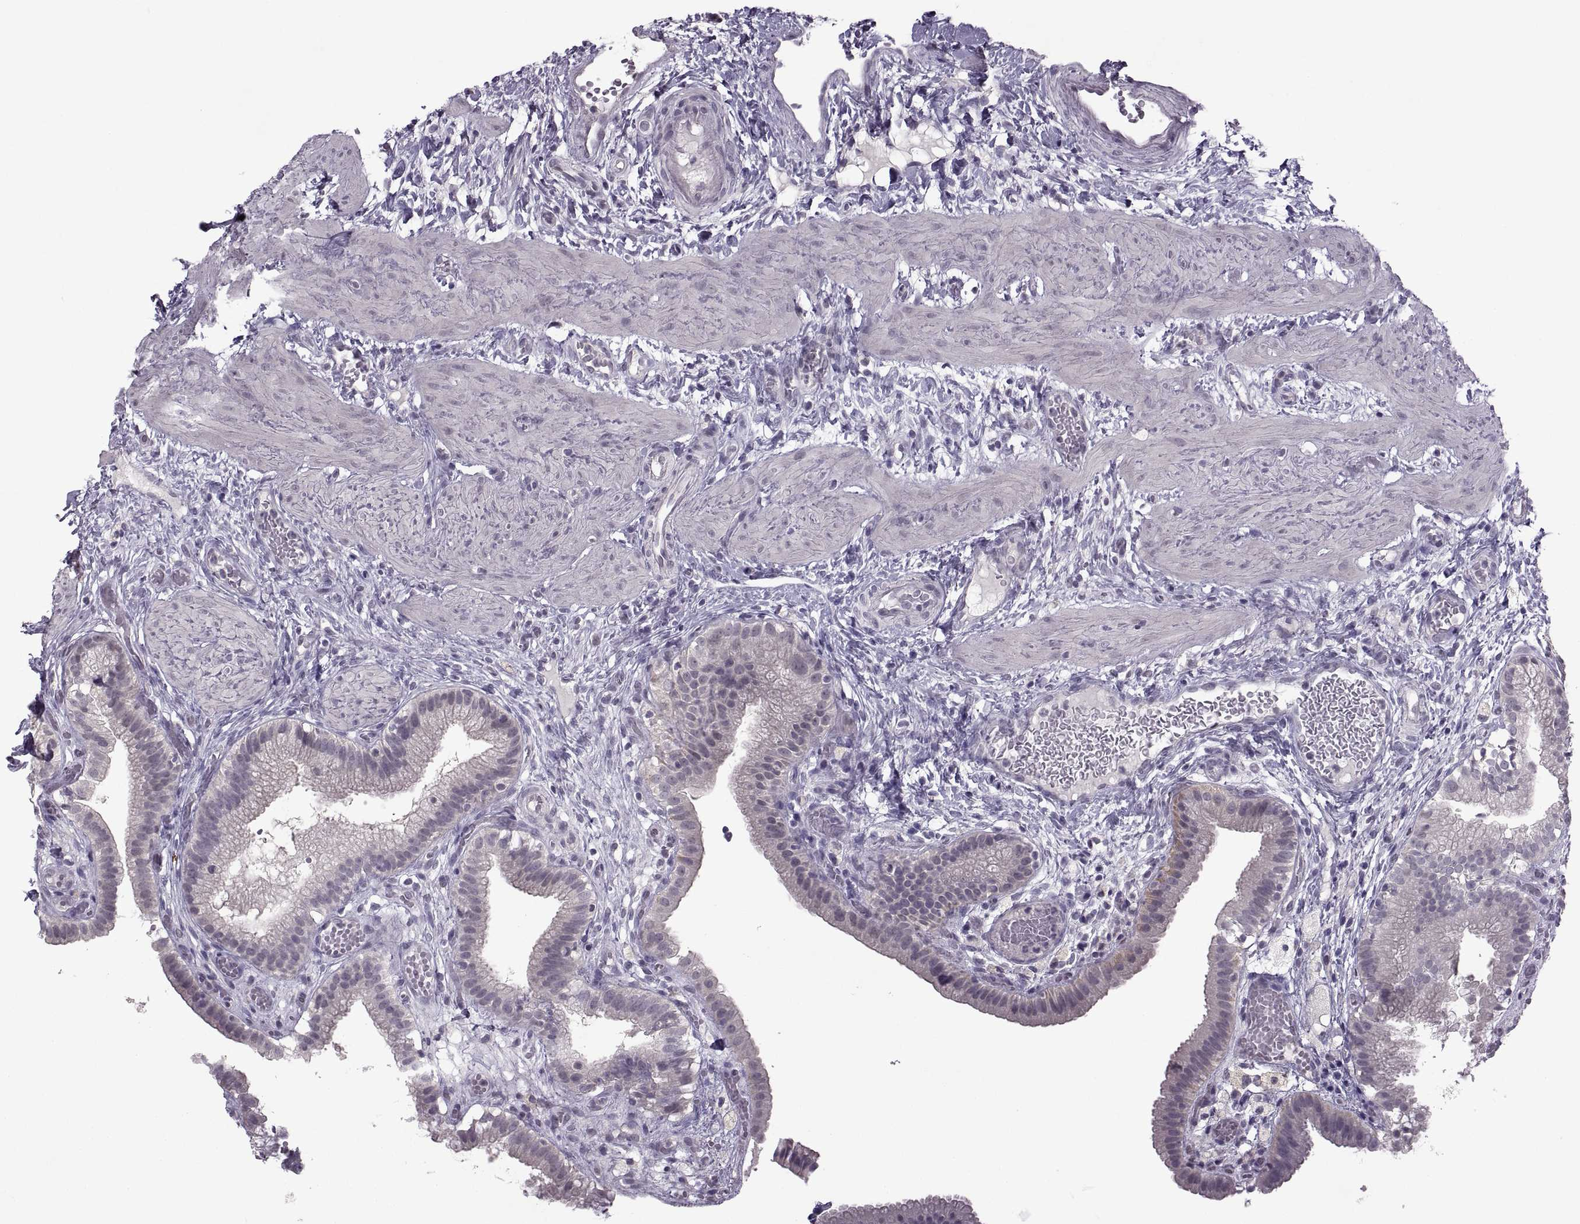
{"staining": {"intensity": "negative", "quantity": "none", "location": "none"}, "tissue": "gallbladder", "cell_type": "Glandular cells", "image_type": "normal", "snomed": [{"axis": "morphology", "description": "Normal tissue, NOS"}, {"axis": "topography", "description": "Gallbladder"}], "caption": "Immunohistochemistry histopathology image of unremarkable human gallbladder stained for a protein (brown), which shows no positivity in glandular cells. (Brightfield microscopy of DAB IHC at high magnification).", "gene": "MGAT4D", "patient": {"sex": "female", "age": 24}}